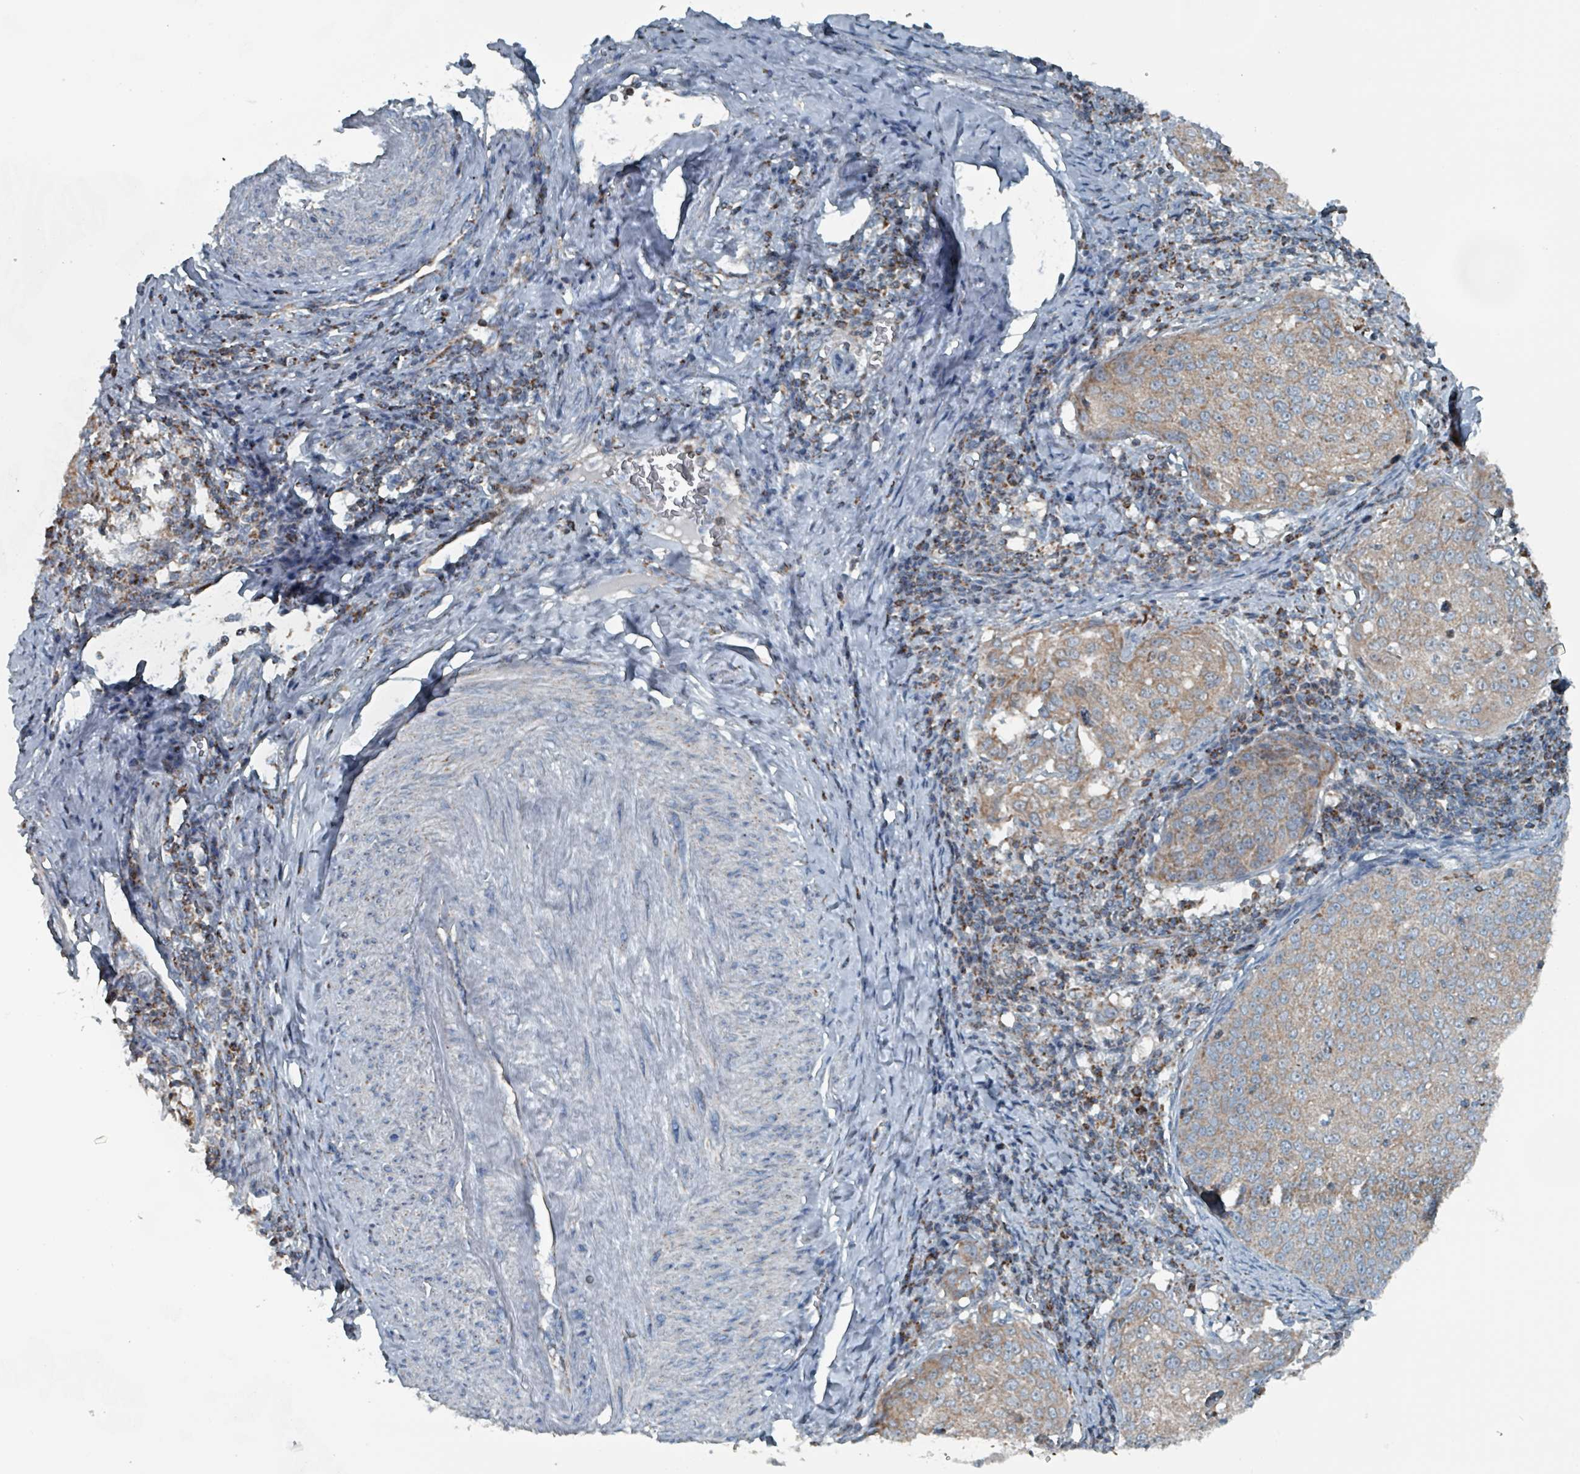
{"staining": {"intensity": "weak", "quantity": ">75%", "location": "cytoplasmic/membranous"}, "tissue": "cervical cancer", "cell_type": "Tumor cells", "image_type": "cancer", "snomed": [{"axis": "morphology", "description": "Squamous cell carcinoma, NOS"}, {"axis": "topography", "description": "Cervix"}], "caption": "Cervical cancer (squamous cell carcinoma) tissue exhibits weak cytoplasmic/membranous positivity in about >75% of tumor cells", "gene": "ABHD18", "patient": {"sex": "female", "age": 57}}